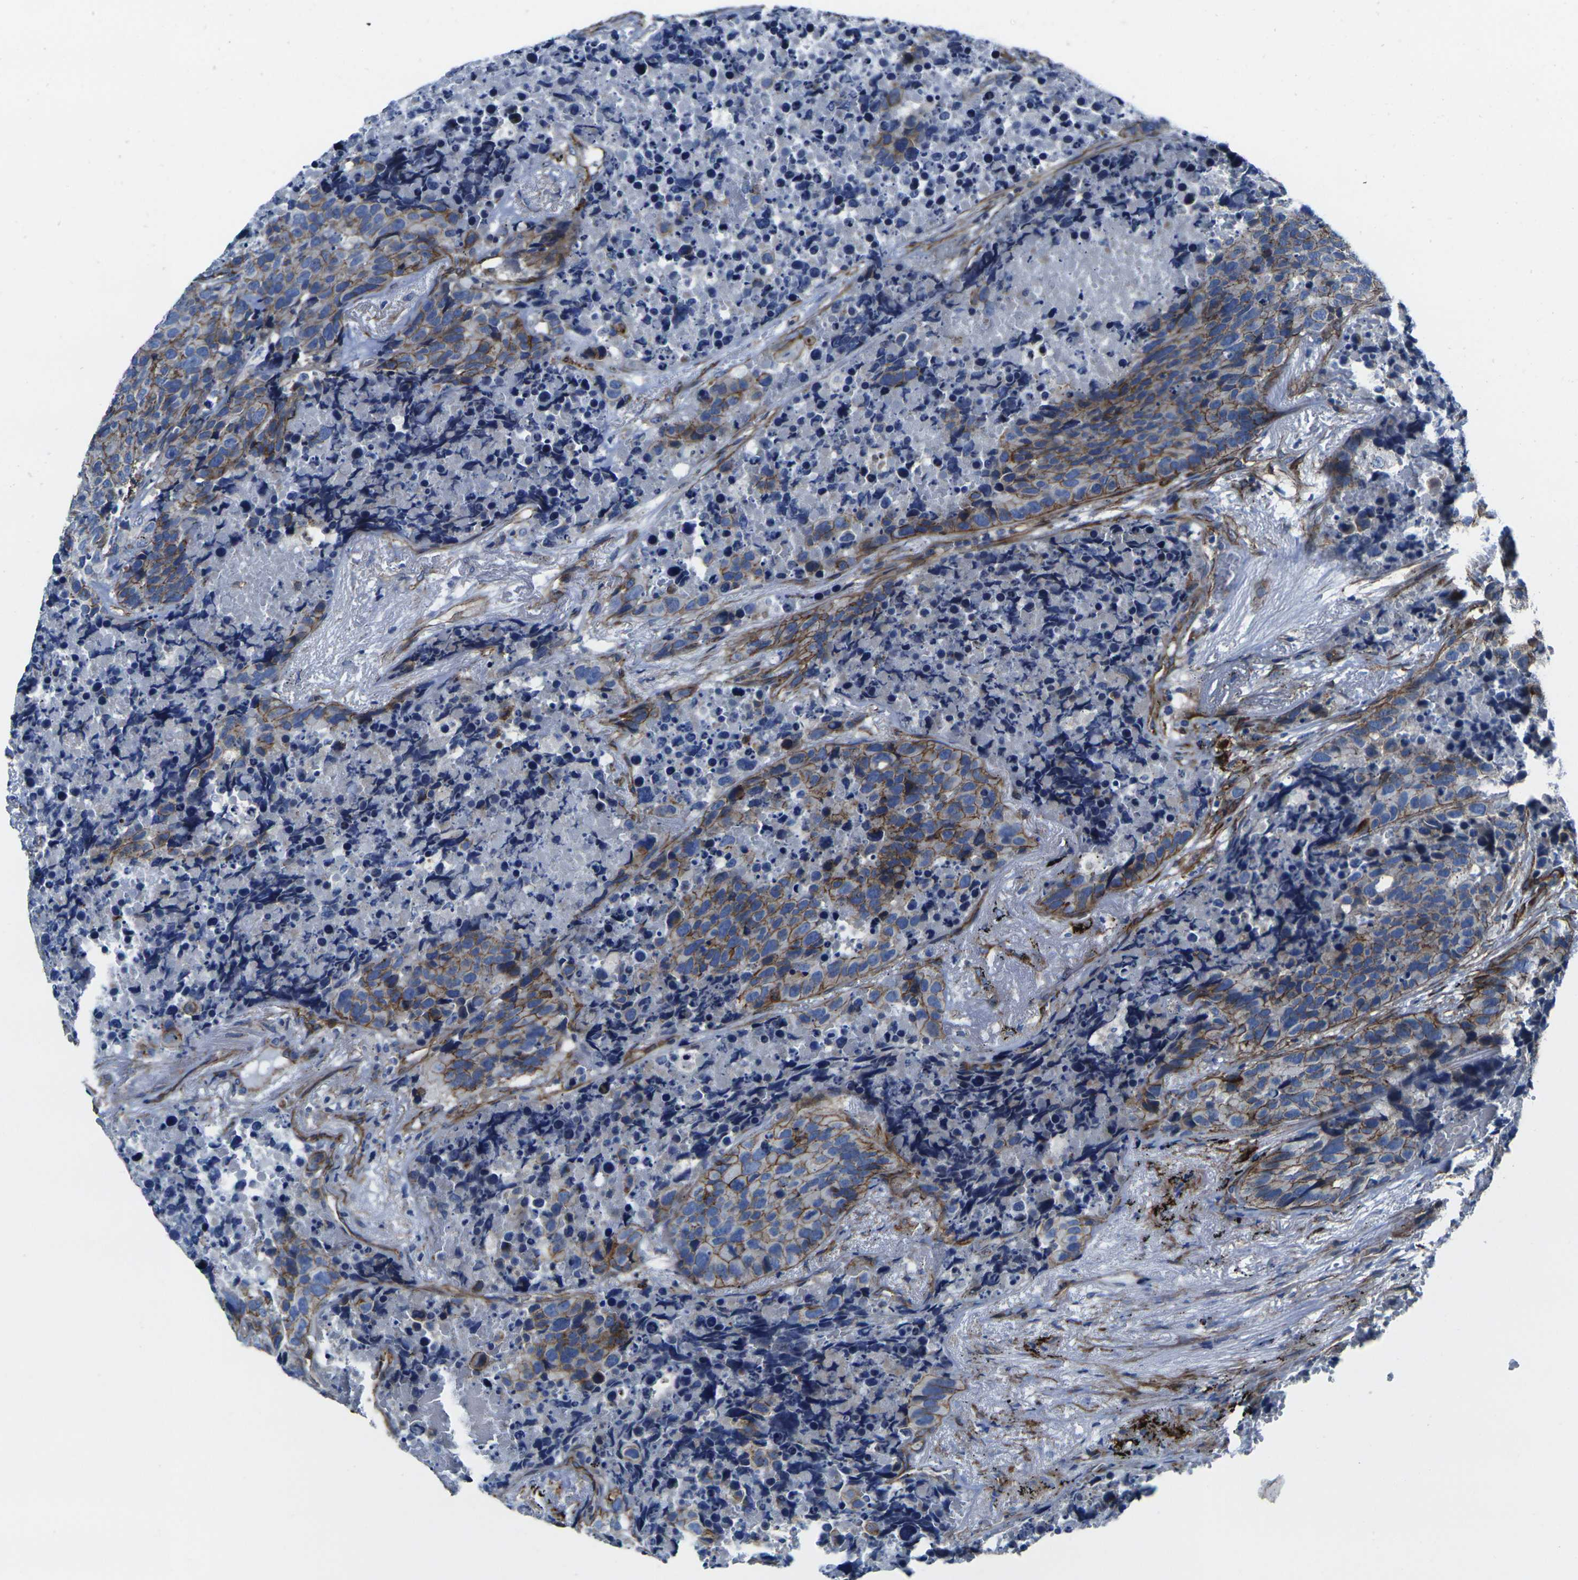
{"staining": {"intensity": "moderate", "quantity": "25%-75%", "location": "cytoplasmic/membranous"}, "tissue": "carcinoid", "cell_type": "Tumor cells", "image_type": "cancer", "snomed": [{"axis": "morphology", "description": "Carcinoid, malignant, NOS"}, {"axis": "topography", "description": "Lung"}], "caption": "Protein positivity by immunohistochemistry shows moderate cytoplasmic/membranous staining in approximately 25%-75% of tumor cells in malignant carcinoid. The staining is performed using DAB (3,3'-diaminobenzidine) brown chromogen to label protein expression. The nuclei are counter-stained blue using hematoxylin.", "gene": "NUMB", "patient": {"sex": "male", "age": 60}}